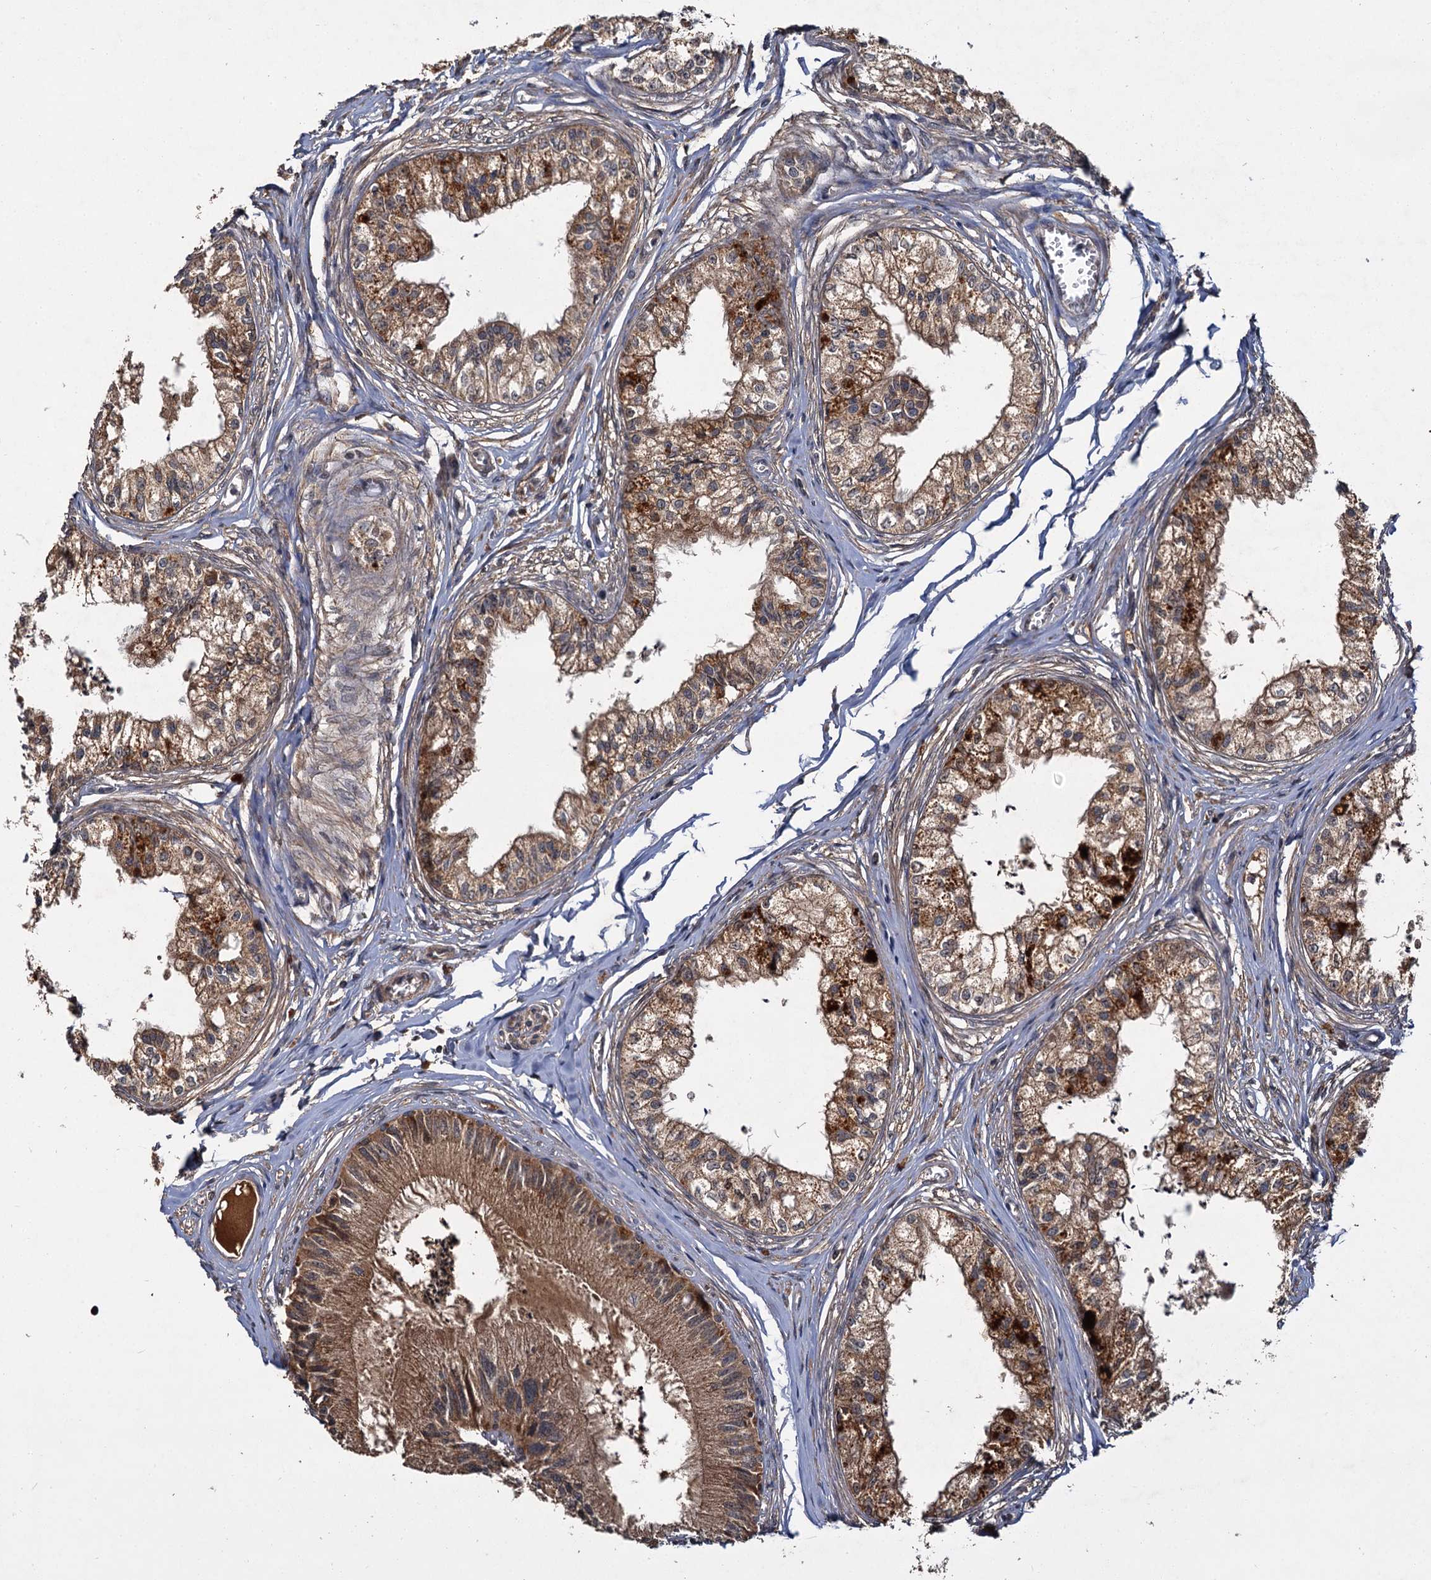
{"staining": {"intensity": "moderate", "quantity": ">75%", "location": "cytoplasmic/membranous"}, "tissue": "epididymis", "cell_type": "Glandular cells", "image_type": "normal", "snomed": [{"axis": "morphology", "description": "Normal tissue, NOS"}, {"axis": "topography", "description": "Epididymis"}], "caption": "Immunohistochemistry (IHC) histopathology image of unremarkable human epididymis stained for a protein (brown), which exhibits medium levels of moderate cytoplasmic/membranous expression in about >75% of glandular cells.", "gene": "MBD6", "patient": {"sex": "male", "age": 79}}